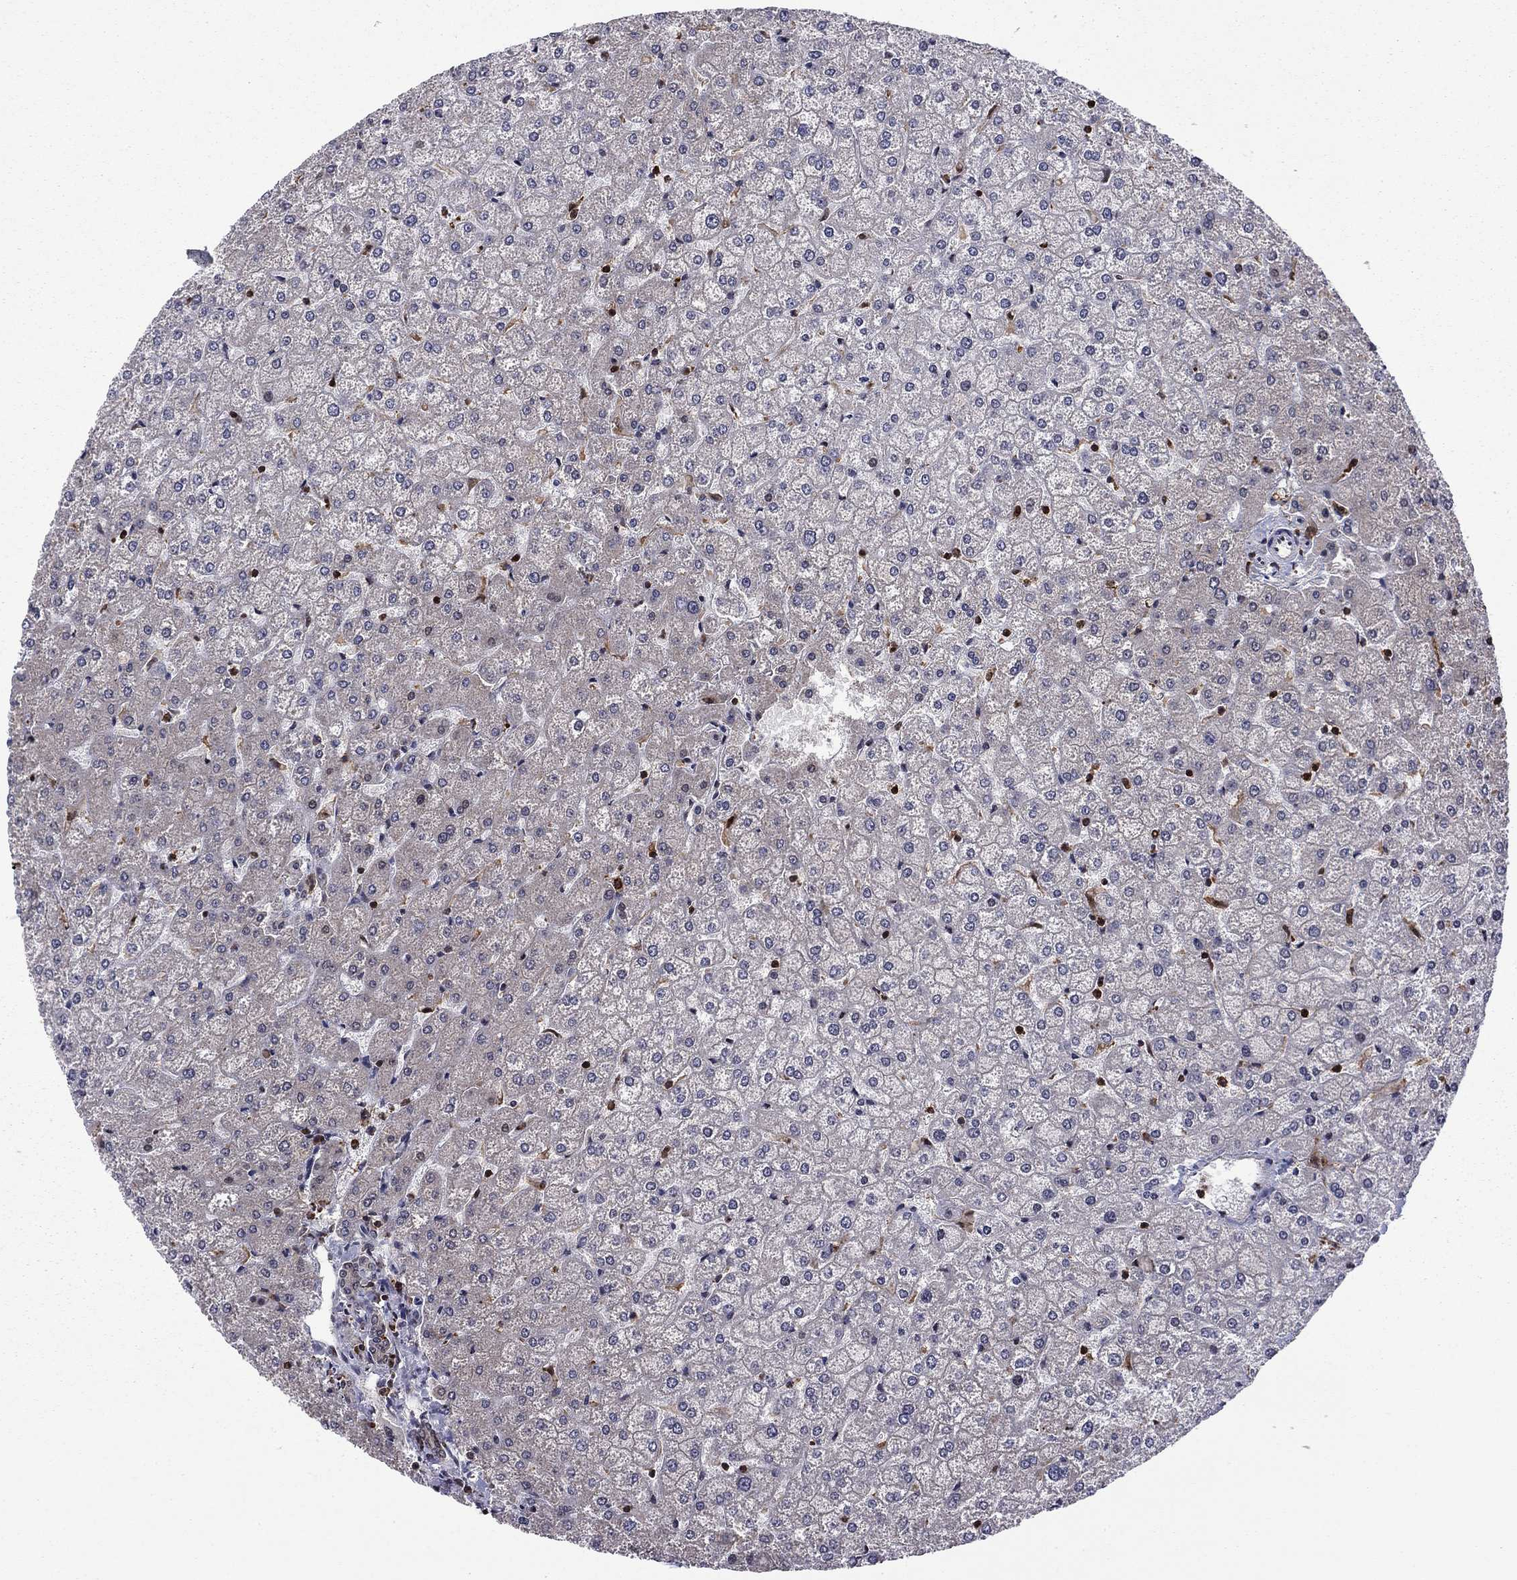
{"staining": {"intensity": "negative", "quantity": "none", "location": "none"}, "tissue": "liver", "cell_type": "Cholangiocytes", "image_type": "normal", "snomed": [{"axis": "morphology", "description": "Normal tissue, NOS"}, {"axis": "topography", "description": "Liver"}], "caption": "Immunohistochemical staining of benign human liver shows no significant positivity in cholangiocytes.", "gene": "PSMD2", "patient": {"sex": "female", "age": 32}}